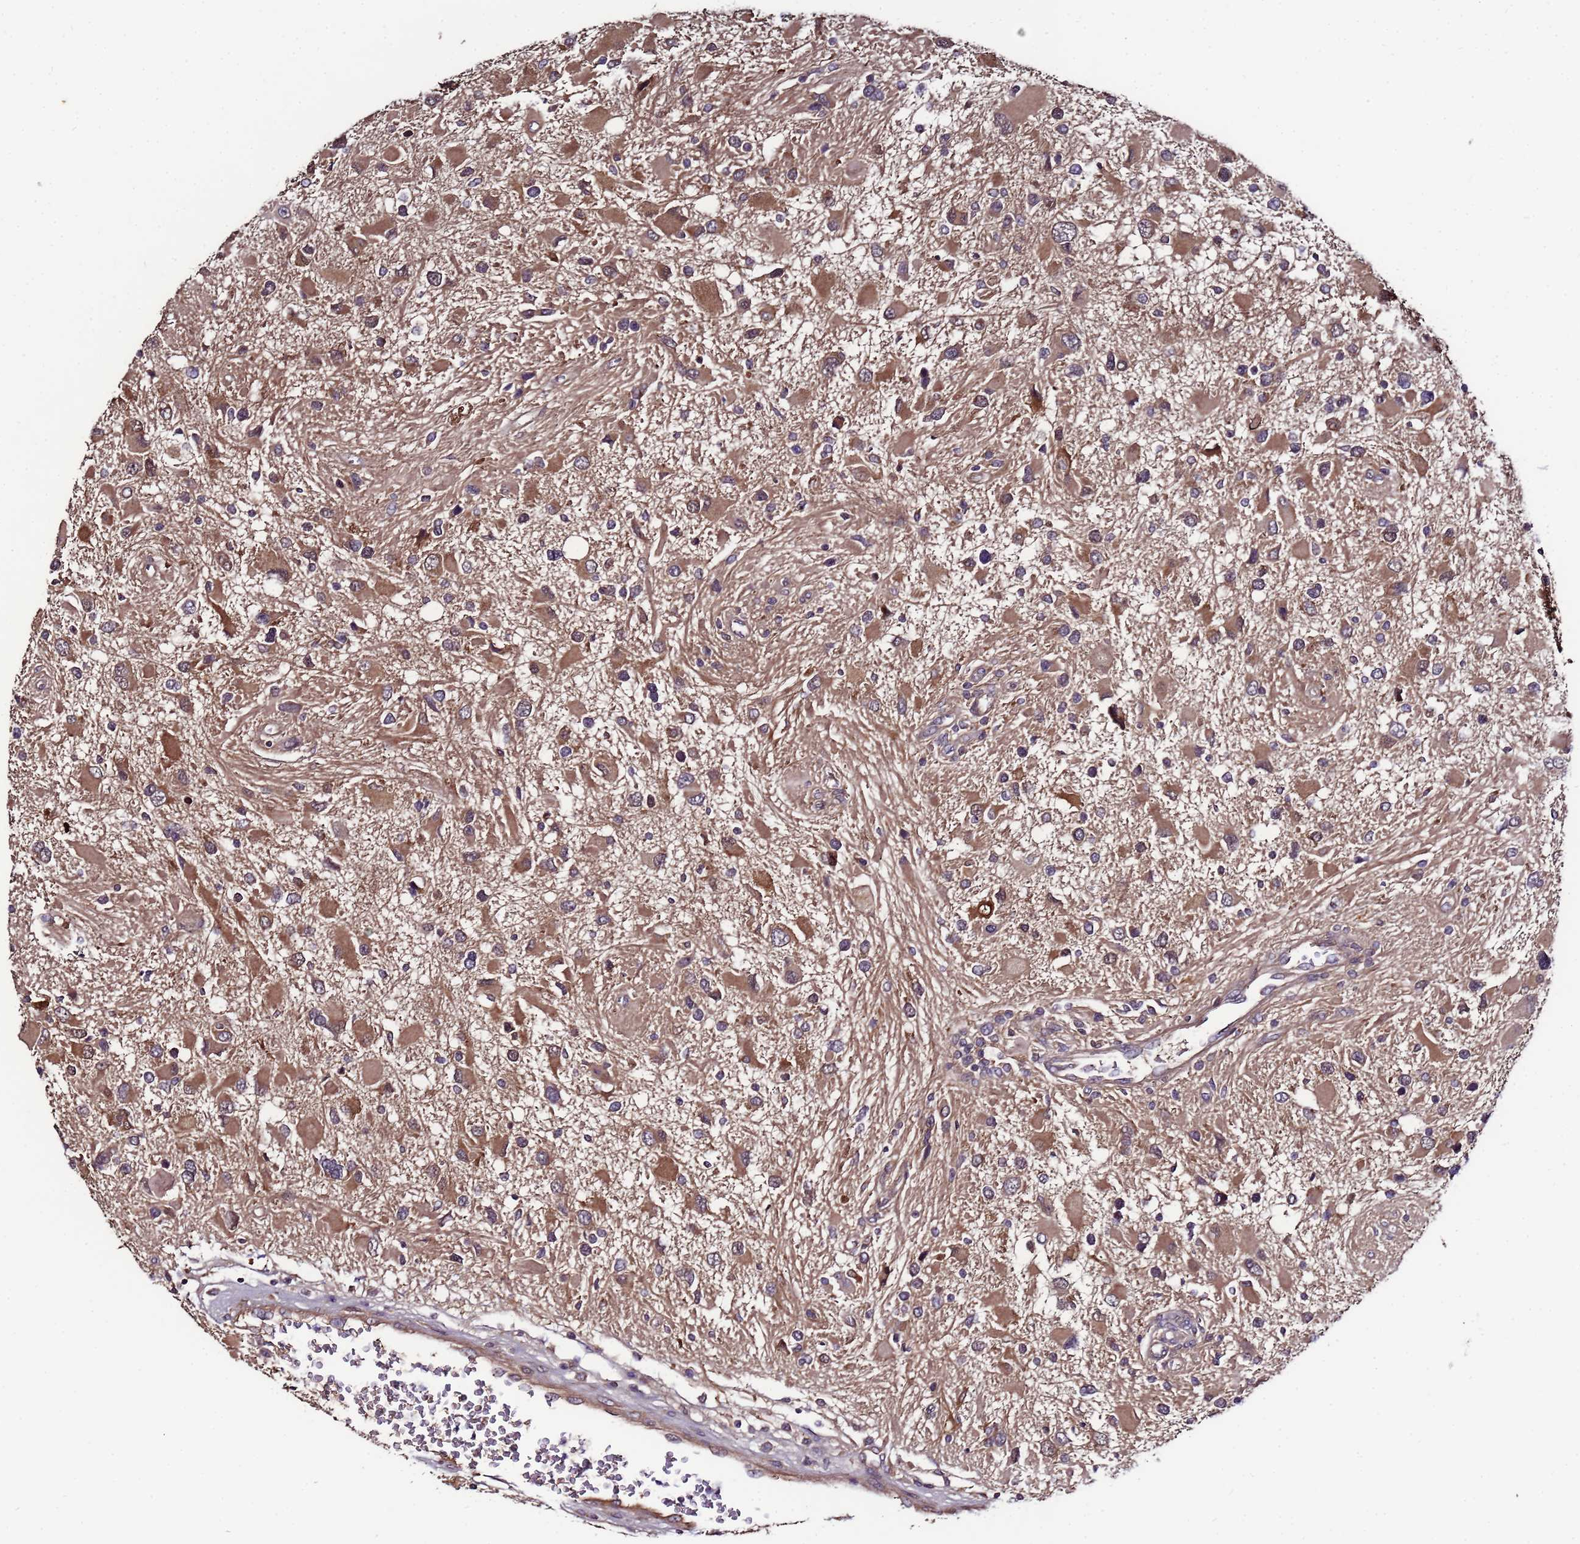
{"staining": {"intensity": "moderate", "quantity": ">75%", "location": "cytoplasmic/membranous"}, "tissue": "glioma", "cell_type": "Tumor cells", "image_type": "cancer", "snomed": [{"axis": "morphology", "description": "Glioma, malignant, High grade"}, {"axis": "topography", "description": "Brain"}], "caption": "Malignant glioma (high-grade) tissue shows moderate cytoplasmic/membranous expression in about >75% of tumor cells", "gene": "NAXE", "patient": {"sex": "male", "age": 53}}